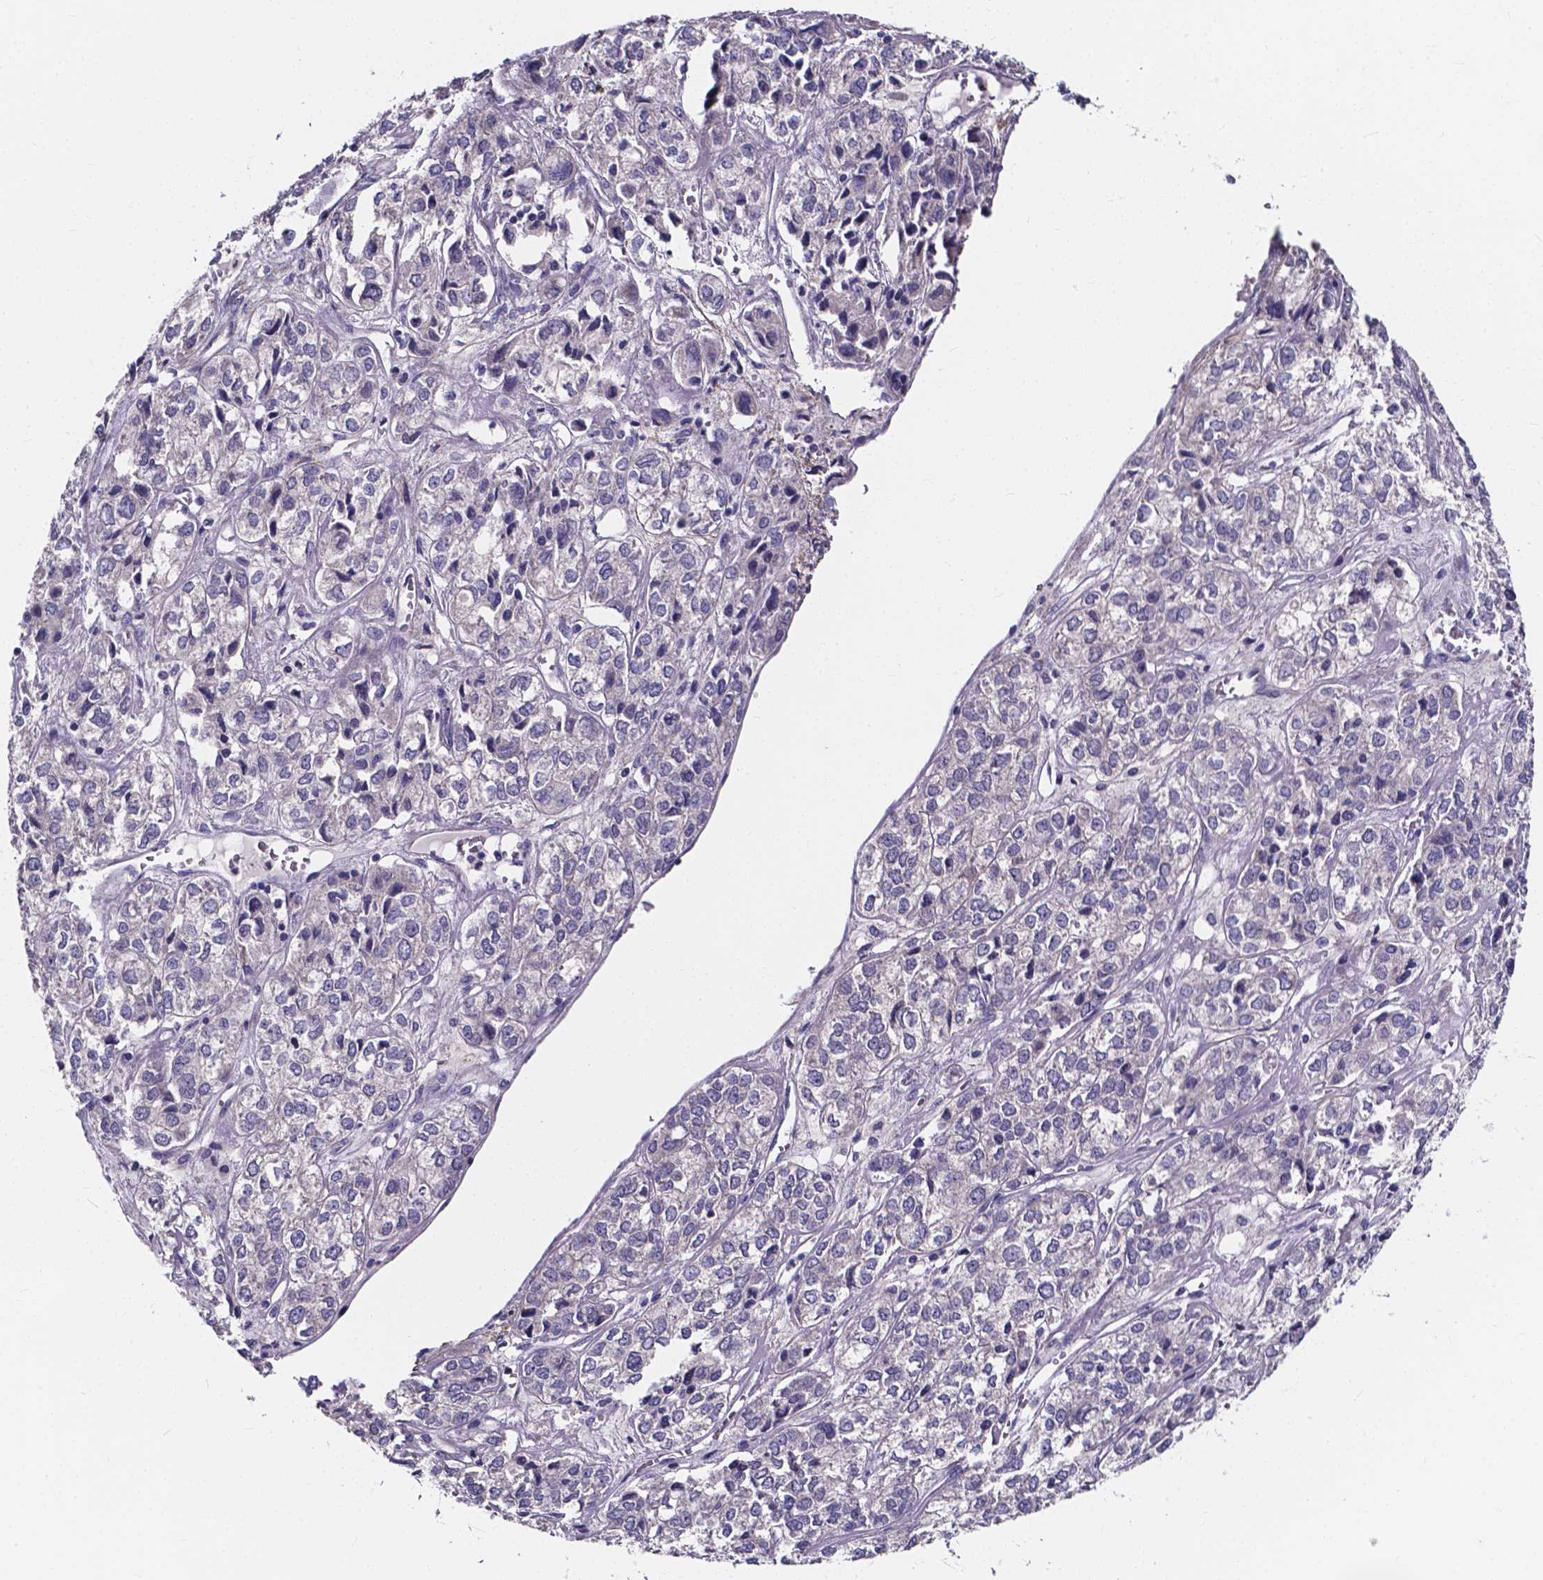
{"staining": {"intensity": "negative", "quantity": "none", "location": "none"}, "tissue": "ovarian cancer", "cell_type": "Tumor cells", "image_type": "cancer", "snomed": [{"axis": "morphology", "description": "Carcinoma, endometroid"}, {"axis": "topography", "description": "Ovary"}], "caption": "This is an immunohistochemistry (IHC) histopathology image of human ovarian endometroid carcinoma. There is no expression in tumor cells.", "gene": "SPOCD1", "patient": {"sex": "female", "age": 64}}